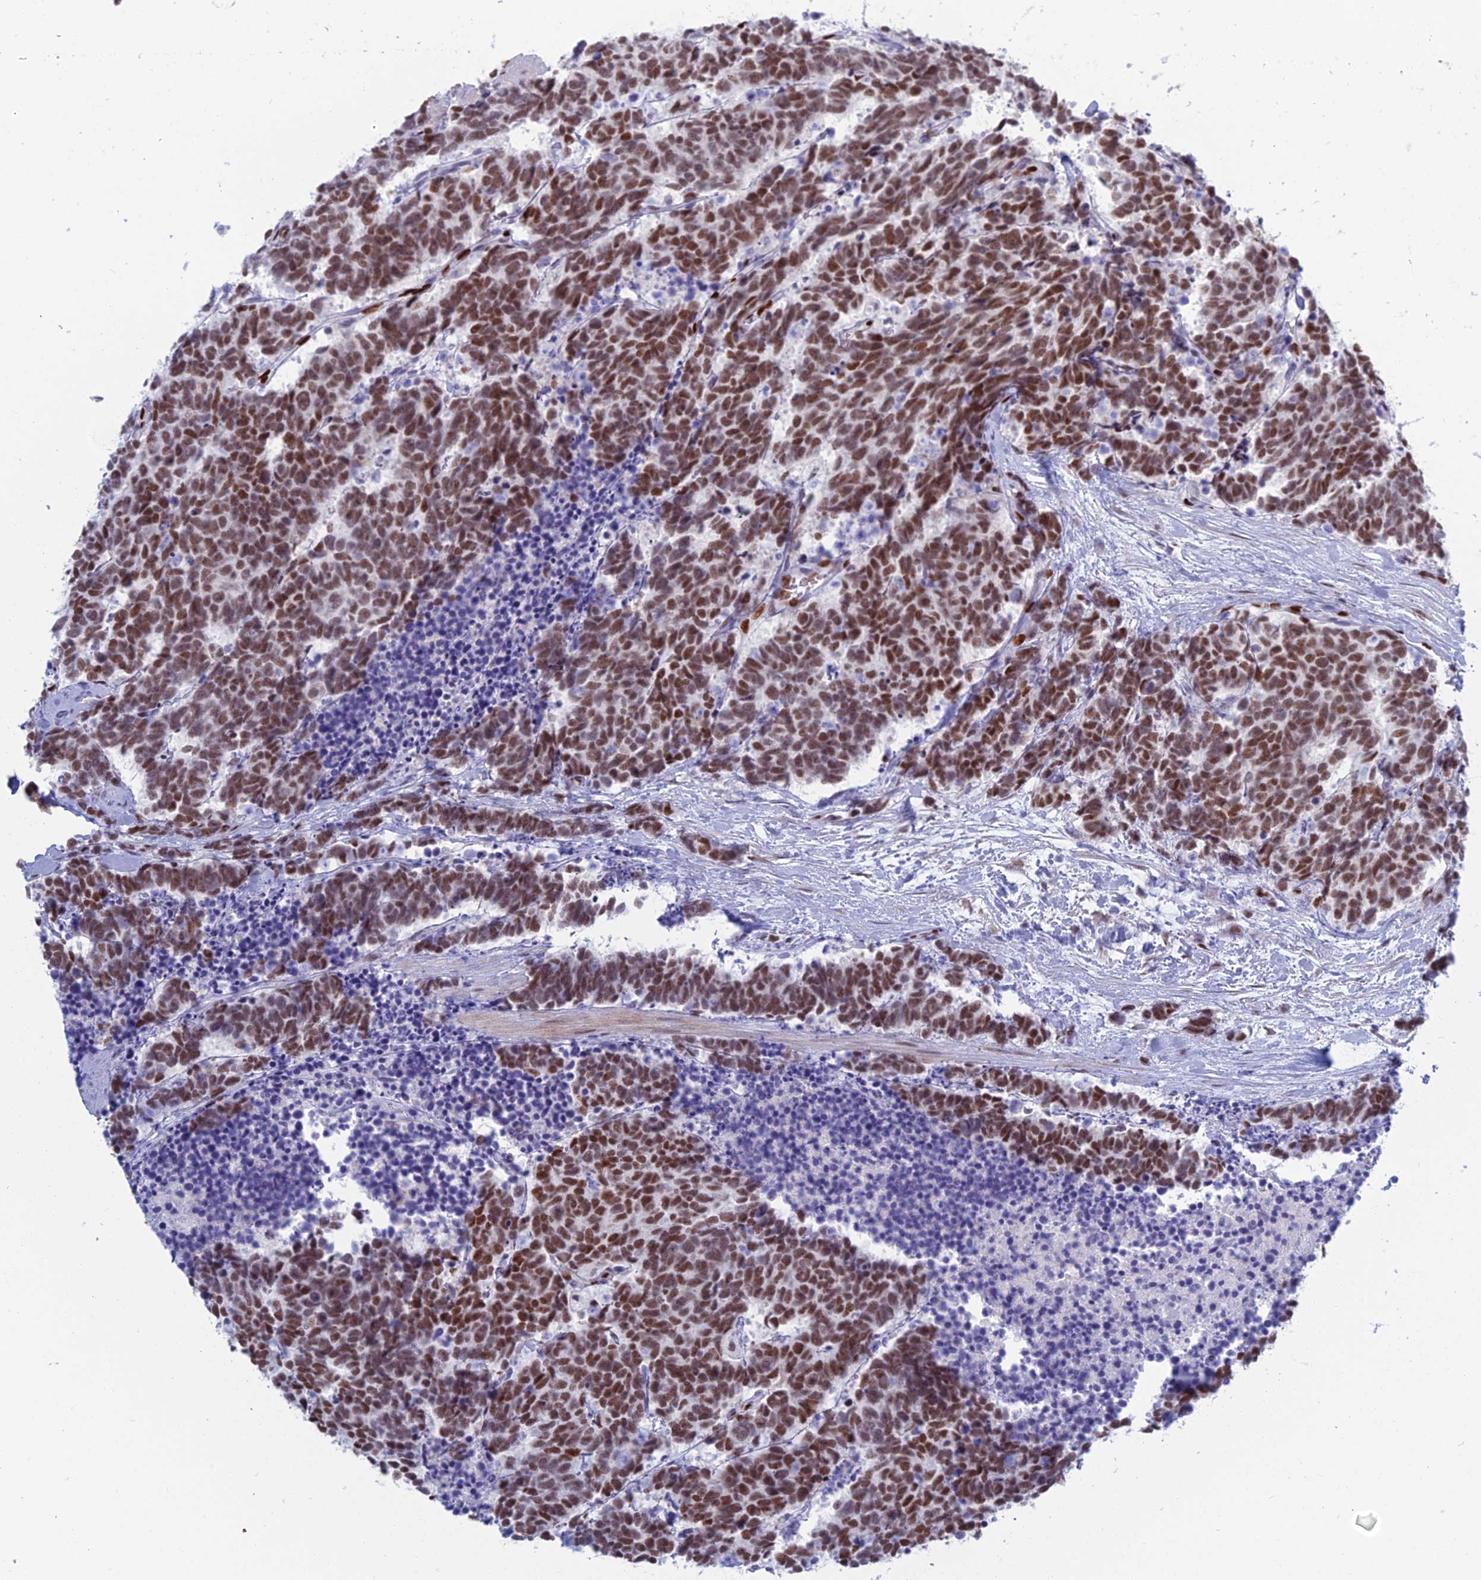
{"staining": {"intensity": "strong", "quantity": ">75%", "location": "nuclear"}, "tissue": "carcinoid", "cell_type": "Tumor cells", "image_type": "cancer", "snomed": [{"axis": "morphology", "description": "Carcinoma, NOS"}, {"axis": "morphology", "description": "Carcinoid, malignant, NOS"}, {"axis": "topography", "description": "Prostate"}], "caption": "A micrograph of carcinoid stained for a protein displays strong nuclear brown staining in tumor cells.", "gene": "NOL4L", "patient": {"sex": "male", "age": 57}}